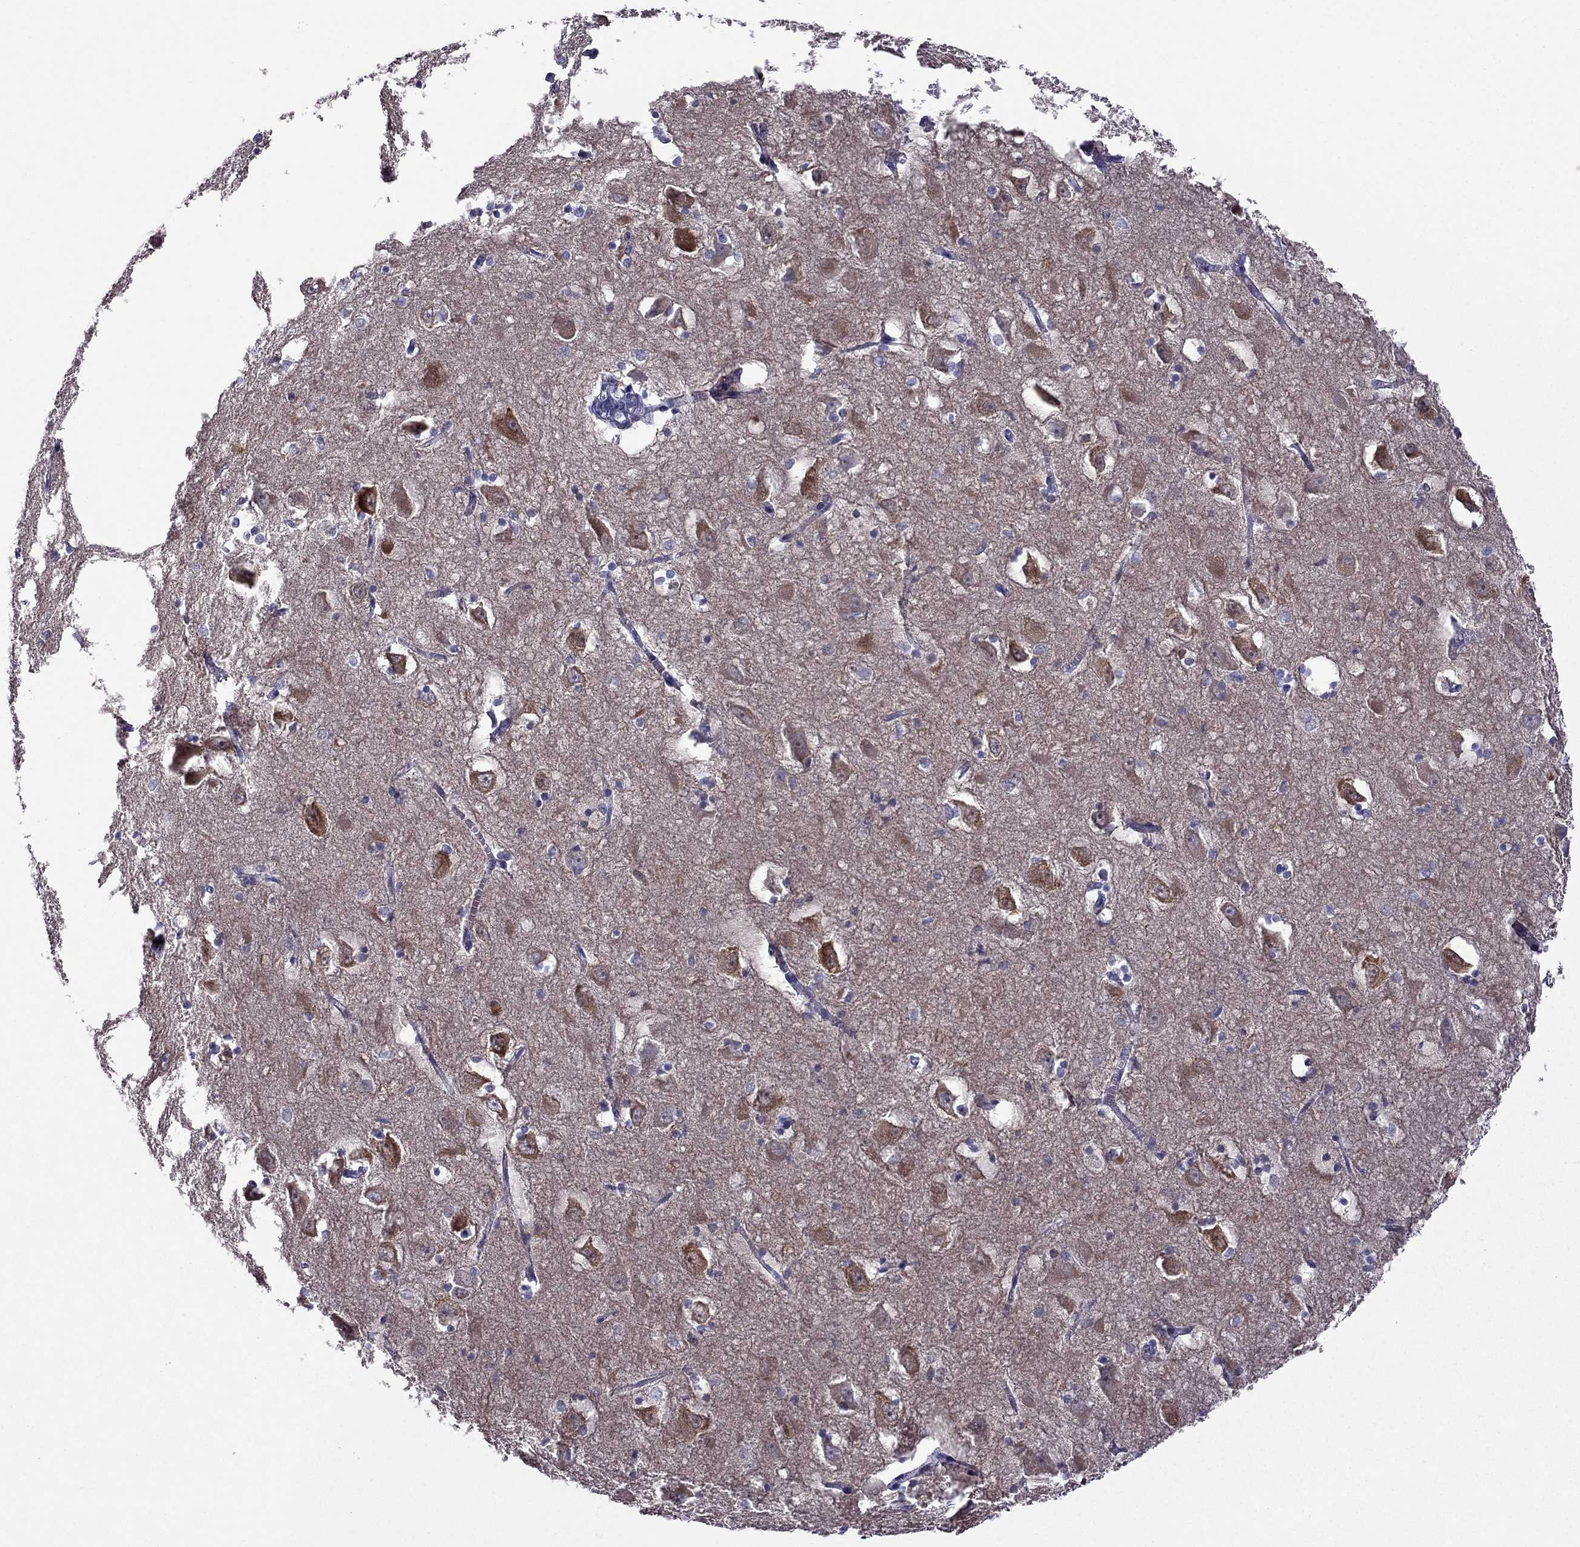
{"staining": {"intensity": "negative", "quantity": "none", "location": "none"}, "tissue": "hippocampus", "cell_type": "Glial cells", "image_type": "normal", "snomed": [{"axis": "morphology", "description": "Normal tissue, NOS"}, {"axis": "topography", "description": "Lateral ventricle wall"}, {"axis": "topography", "description": "Hippocampus"}], "caption": "A photomicrograph of hippocampus stained for a protein shows no brown staining in glial cells. (Stains: DAB immunohistochemistry with hematoxylin counter stain, Microscopy: brightfield microscopy at high magnification).", "gene": "ERC2", "patient": {"sex": "female", "age": 63}}